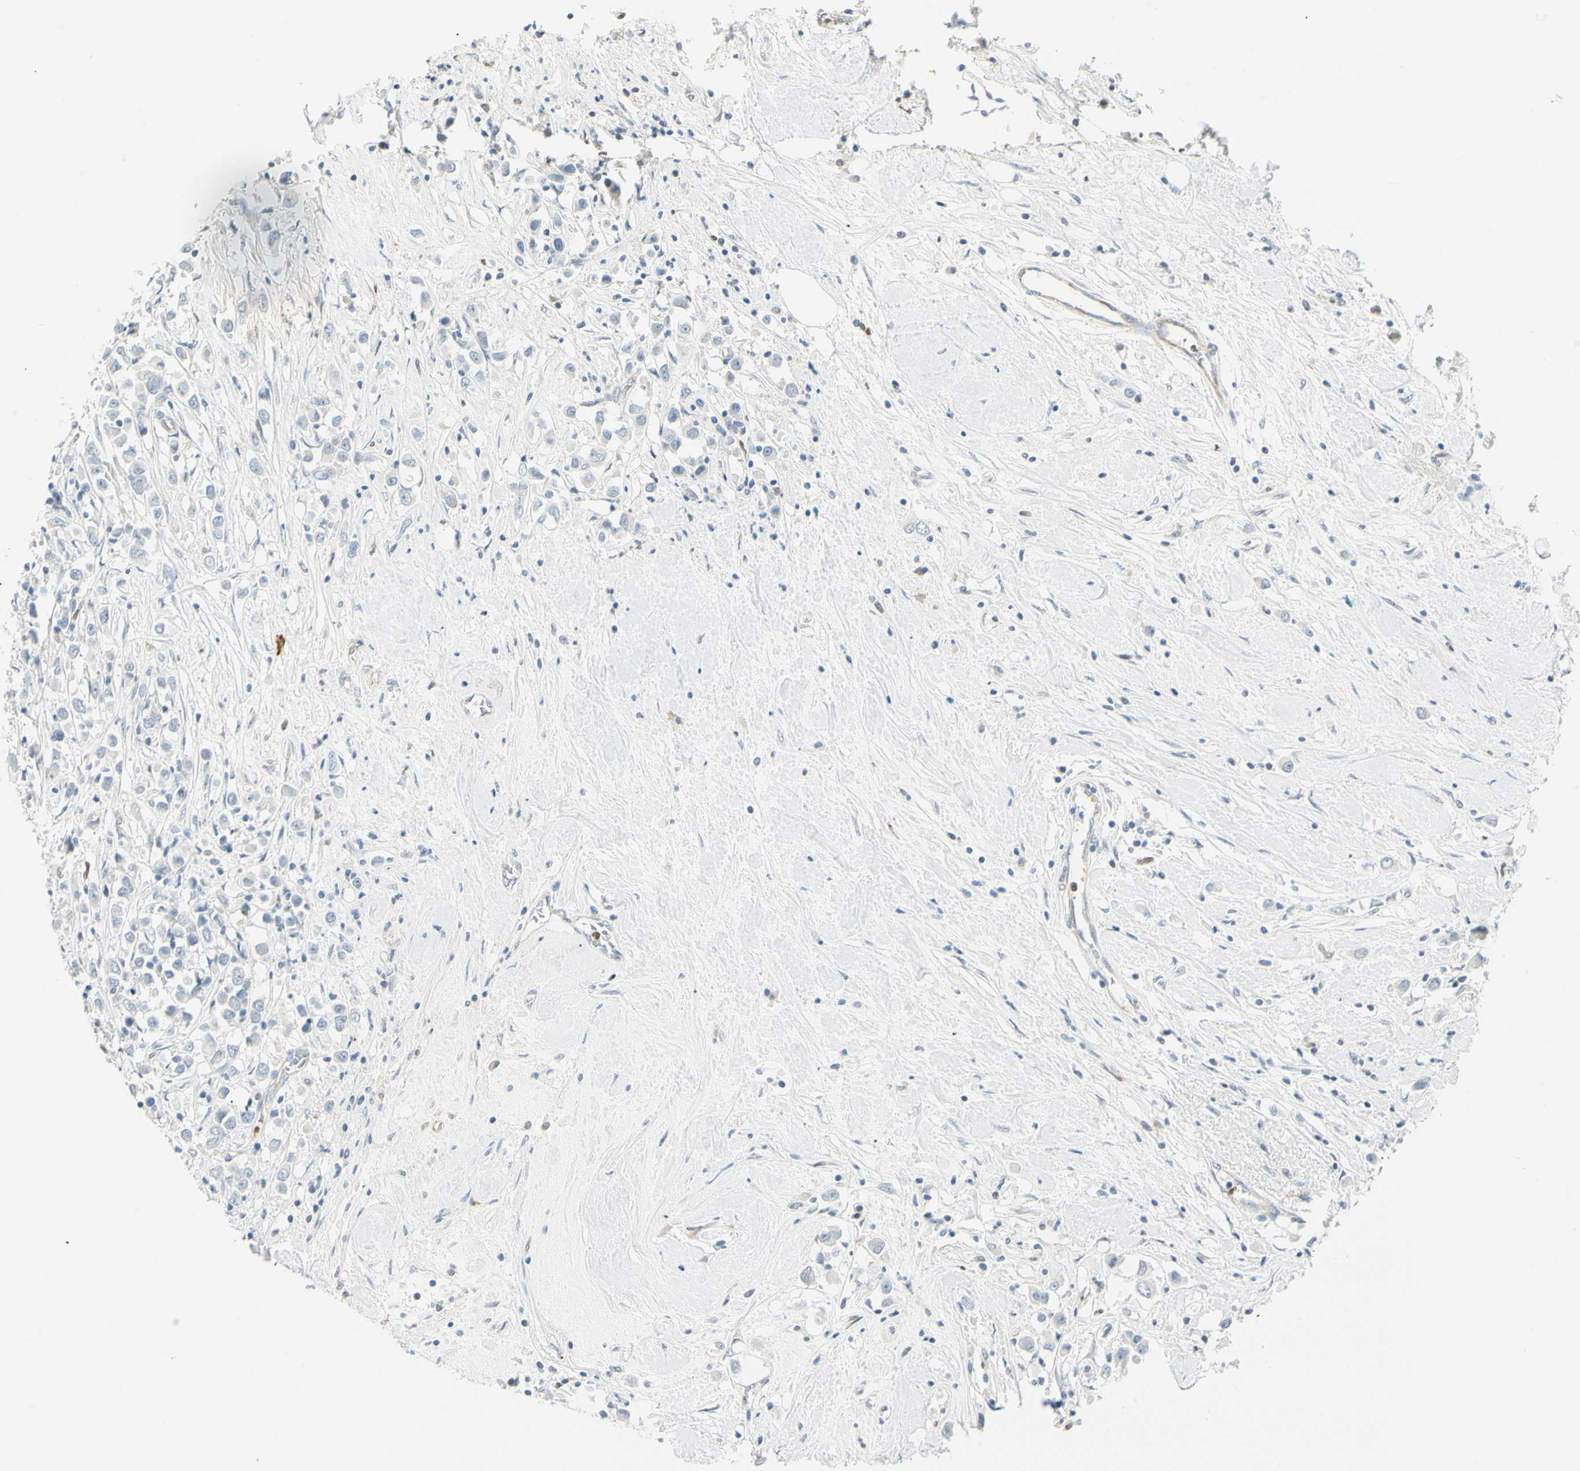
{"staining": {"intensity": "negative", "quantity": "none", "location": "none"}, "tissue": "breast cancer", "cell_type": "Tumor cells", "image_type": "cancer", "snomed": [{"axis": "morphology", "description": "Duct carcinoma"}, {"axis": "topography", "description": "Breast"}], "caption": "An immunohistochemistry histopathology image of breast invasive ductal carcinoma is shown. There is no staining in tumor cells of breast invasive ductal carcinoma. Nuclei are stained in blue.", "gene": "MLLT10", "patient": {"sex": "female", "age": 61}}